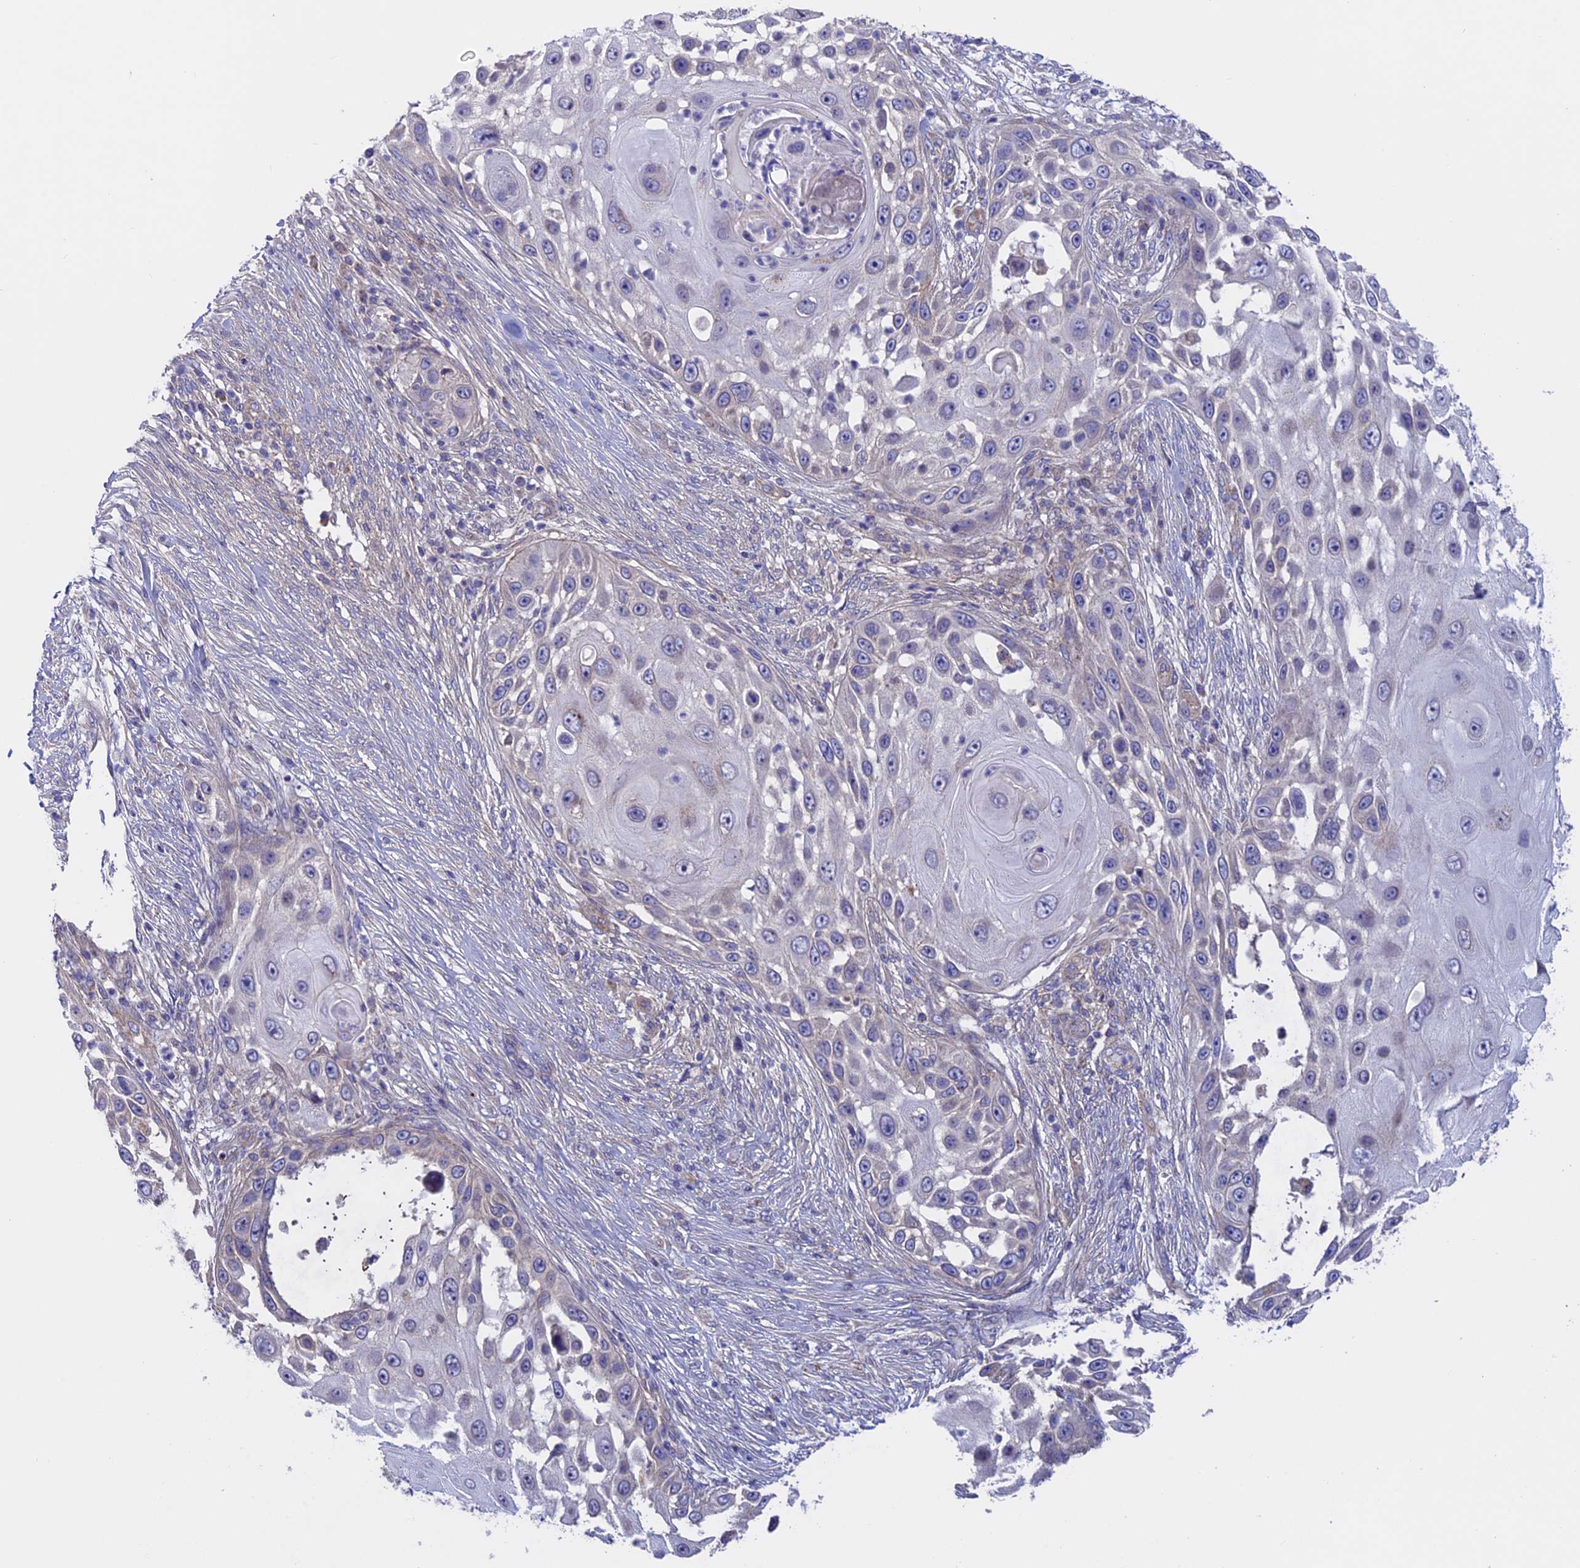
{"staining": {"intensity": "weak", "quantity": "<25%", "location": "cytoplasmic/membranous"}, "tissue": "skin cancer", "cell_type": "Tumor cells", "image_type": "cancer", "snomed": [{"axis": "morphology", "description": "Squamous cell carcinoma, NOS"}, {"axis": "topography", "description": "Skin"}], "caption": "A histopathology image of human skin cancer (squamous cell carcinoma) is negative for staining in tumor cells. (DAB (3,3'-diaminobenzidine) IHC with hematoxylin counter stain).", "gene": "ETFDH", "patient": {"sex": "female", "age": 44}}